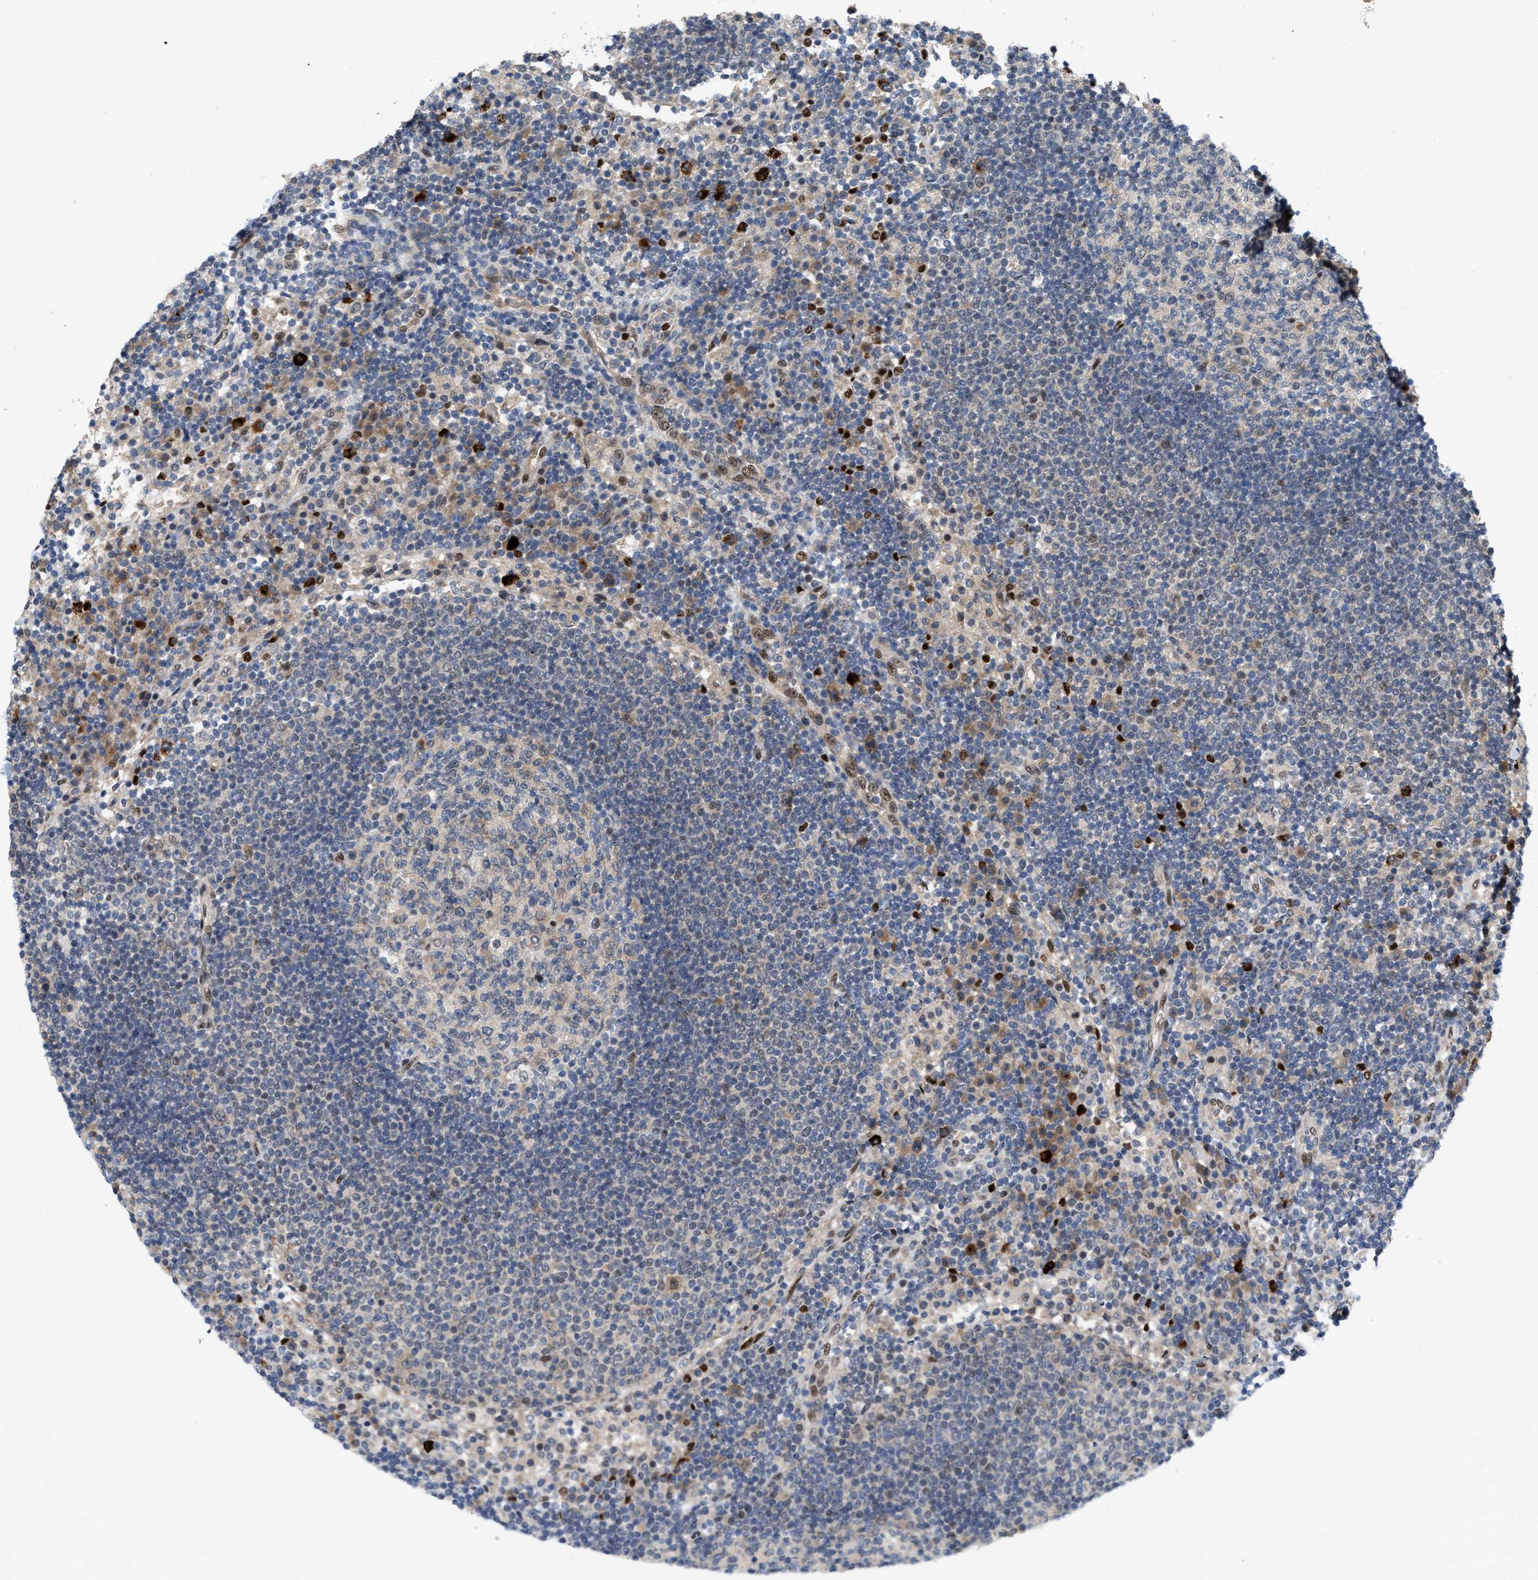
{"staining": {"intensity": "weak", "quantity": "<25%", "location": "cytoplasmic/membranous"}, "tissue": "lymph node", "cell_type": "Germinal center cells", "image_type": "normal", "snomed": [{"axis": "morphology", "description": "Normal tissue, NOS"}, {"axis": "topography", "description": "Lymph node"}], "caption": "High power microscopy micrograph of an immunohistochemistry image of normal lymph node, revealing no significant staining in germinal center cells.", "gene": "TCF4", "patient": {"sex": "female", "age": 53}}